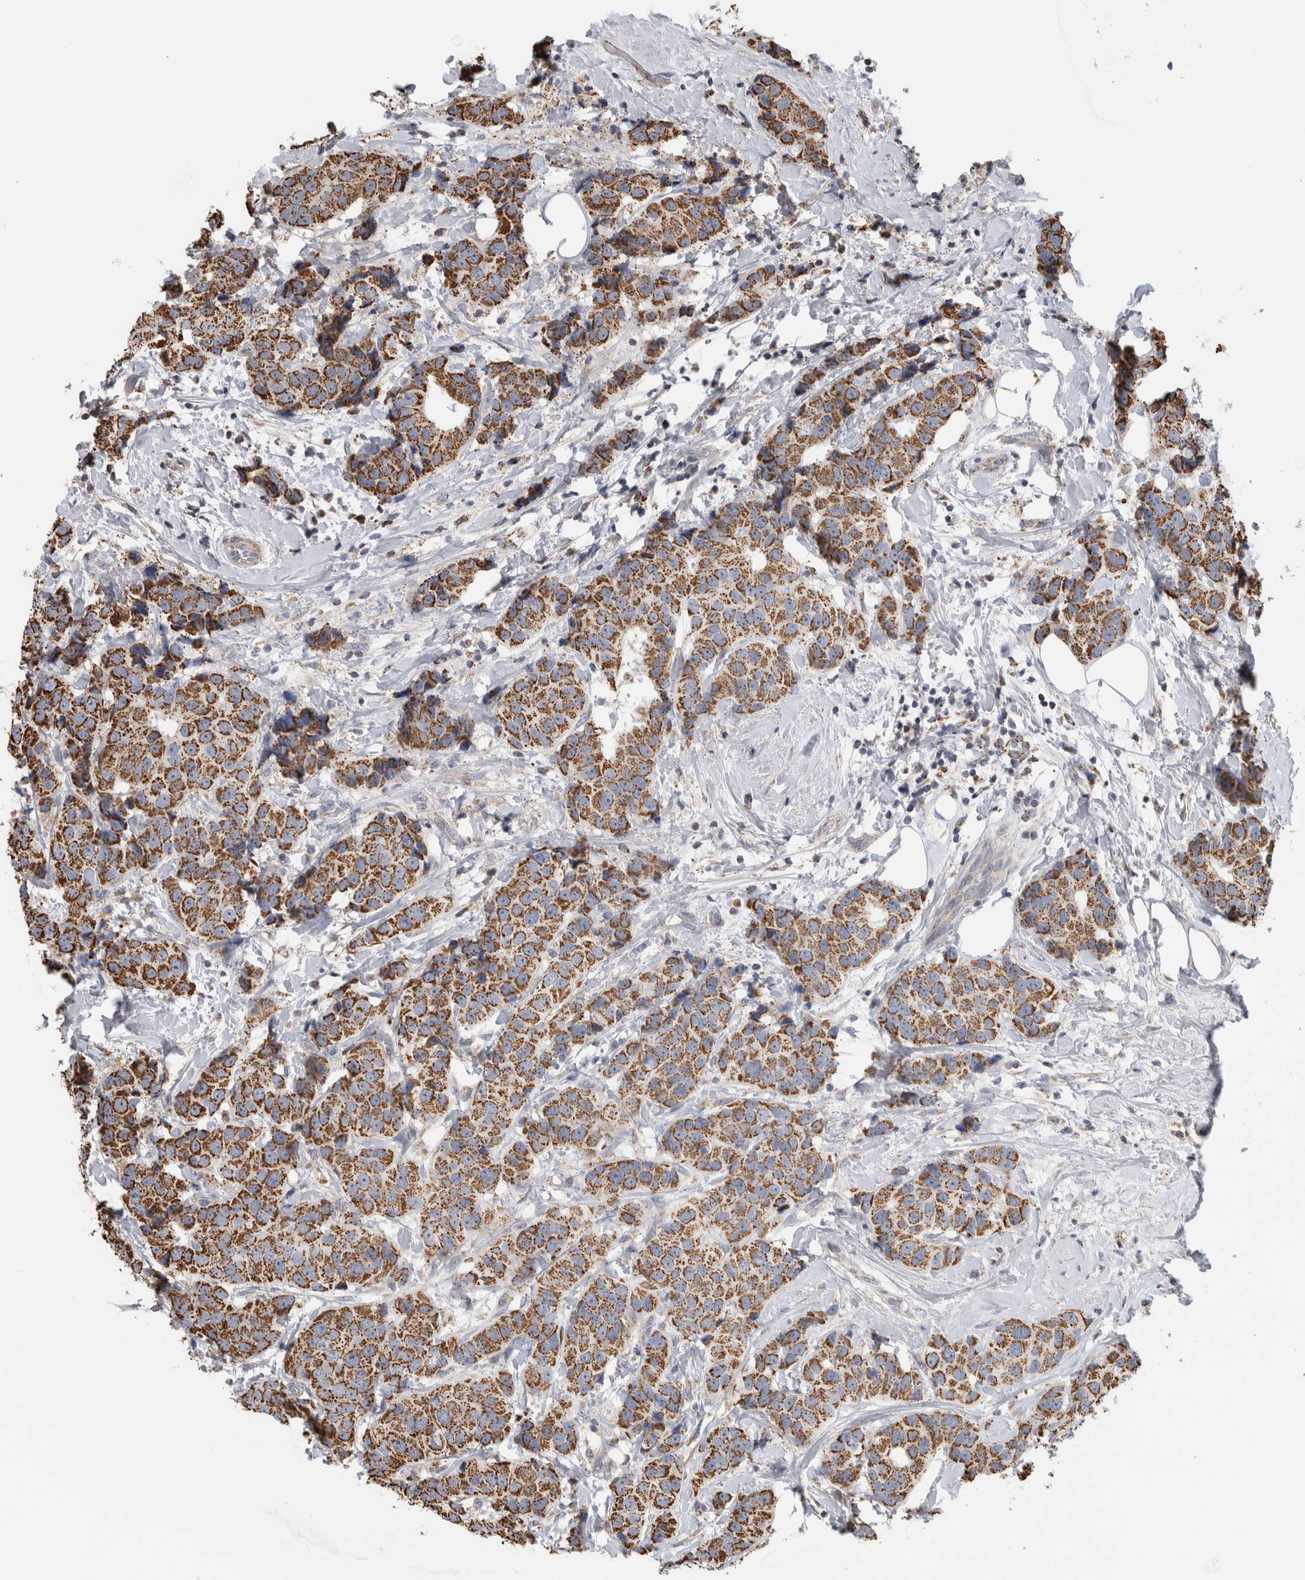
{"staining": {"intensity": "strong", "quantity": ">75%", "location": "cytoplasmic/membranous"}, "tissue": "breast cancer", "cell_type": "Tumor cells", "image_type": "cancer", "snomed": [{"axis": "morphology", "description": "Normal tissue, NOS"}, {"axis": "morphology", "description": "Duct carcinoma"}, {"axis": "topography", "description": "Breast"}], "caption": "Human breast intraductal carcinoma stained for a protein (brown) demonstrates strong cytoplasmic/membranous positive staining in about >75% of tumor cells.", "gene": "ST8SIA1", "patient": {"sex": "female", "age": 39}}